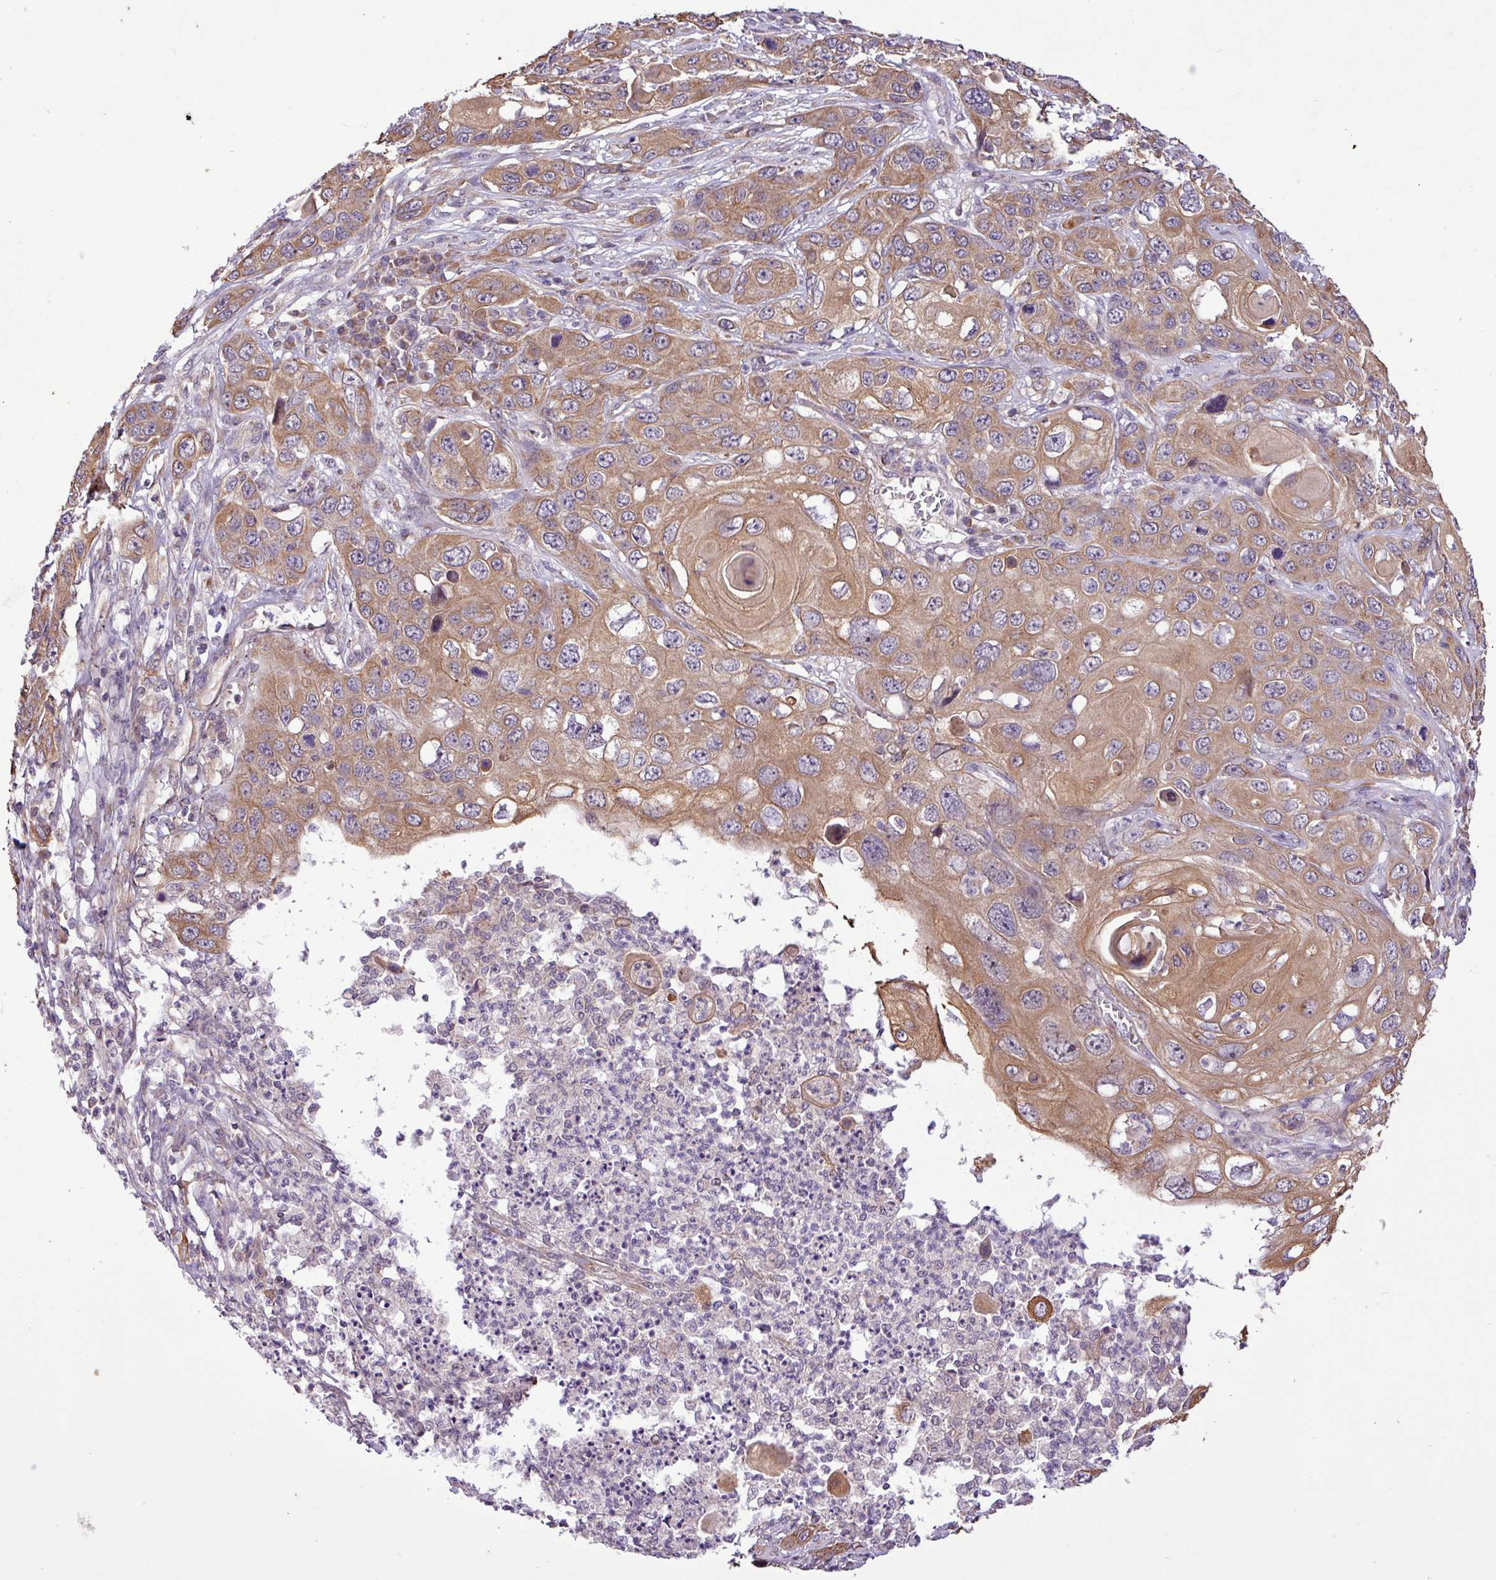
{"staining": {"intensity": "moderate", "quantity": ">75%", "location": "cytoplasmic/membranous"}, "tissue": "skin cancer", "cell_type": "Tumor cells", "image_type": "cancer", "snomed": [{"axis": "morphology", "description": "Squamous cell carcinoma, NOS"}, {"axis": "topography", "description": "Skin"}], "caption": "Immunohistochemistry (IHC) micrograph of human skin cancer stained for a protein (brown), which reveals medium levels of moderate cytoplasmic/membranous staining in approximately >75% of tumor cells.", "gene": "TIMM10B", "patient": {"sex": "male", "age": 55}}